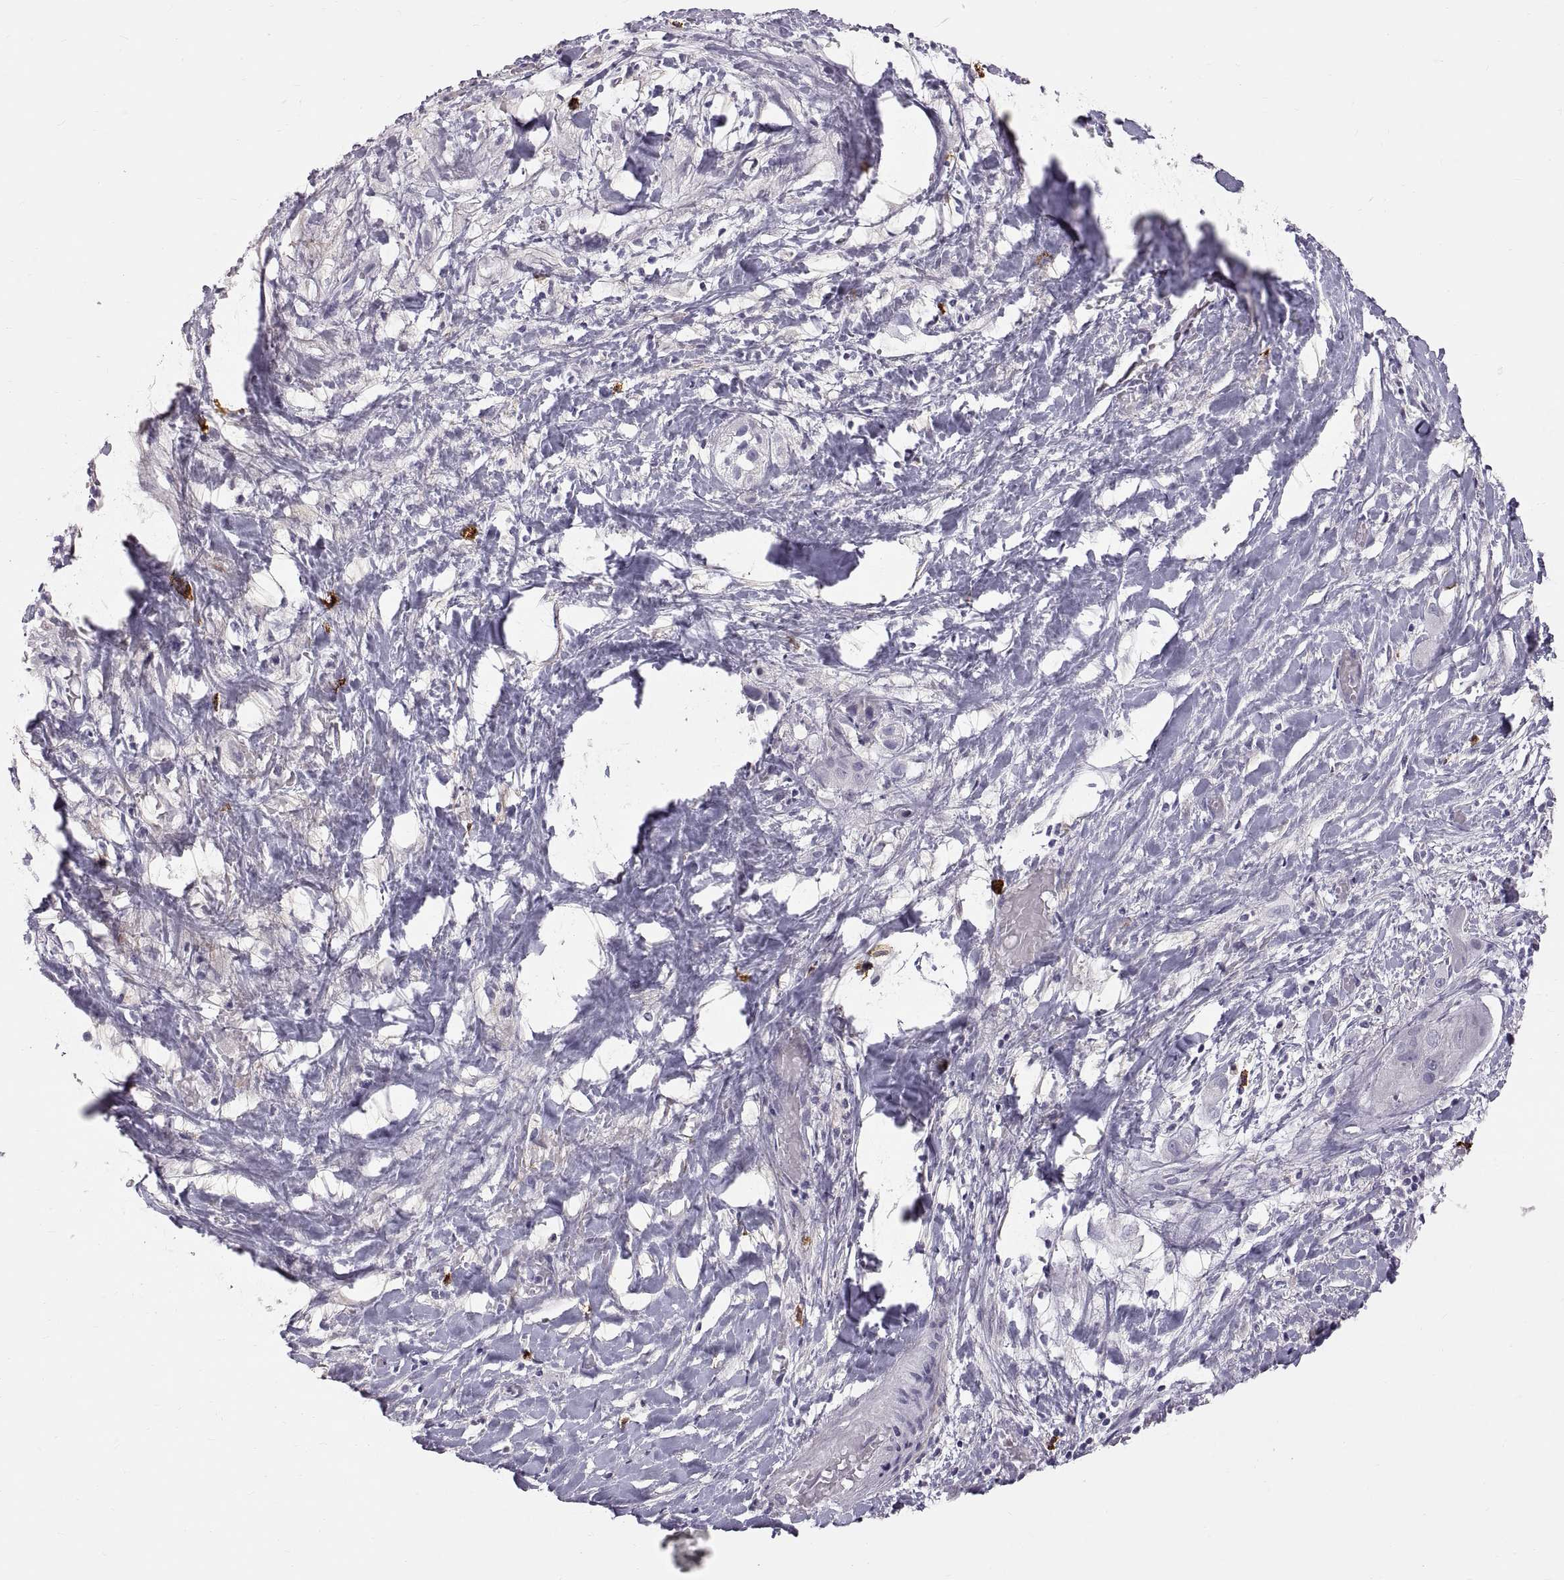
{"staining": {"intensity": "negative", "quantity": "none", "location": "none"}, "tissue": "liver cancer", "cell_type": "Tumor cells", "image_type": "cancer", "snomed": [{"axis": "morphology", "description": "Cholangiocarcinoma"}, {"axis": "topography", "description": "Liver"}], "caption": "The micrograph demonstrates no staining of tumor cells in liver cholangiocarcinoma.", "gene": "WFDC8", "patient": {"sex": "female", "age": 52}}